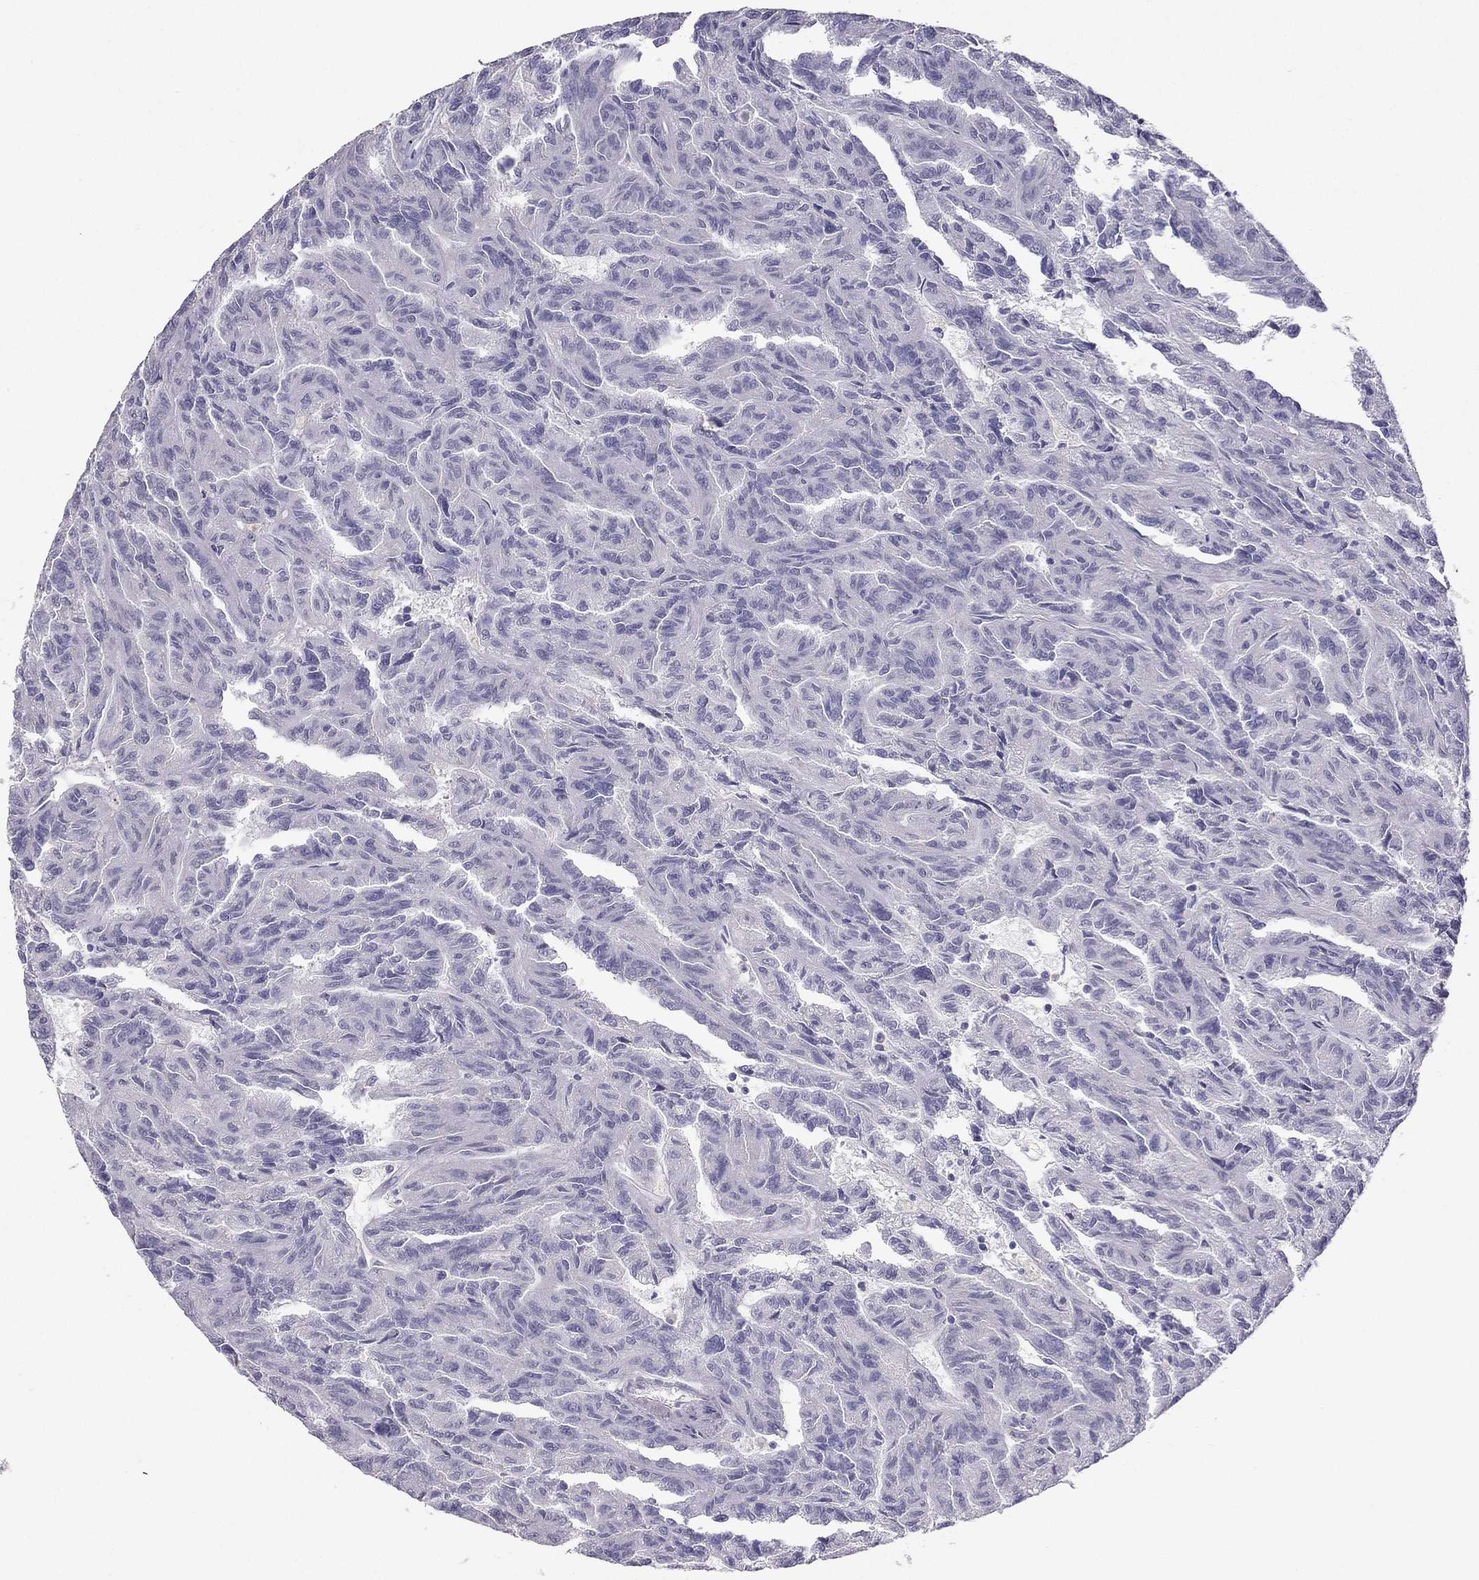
{"staining": {"intensity": "negative", "quantity": "none", "location": "none"}, "tissue": "renal cancer", "cell_type": "Tumor cells", "image_type": "cancer", "snomed": [{"axis": "morphology", "description": "Adenocarcinoma, NOS"}, {"axis": "topography", "description": "Kidney"}], "caption": "Immunohistochemistry of human renal cancer (adenocarcinoma) shows no positivity in tumor cells.", "gene": "LMTK3", "patient": {"sex": "male", "age": 79}}